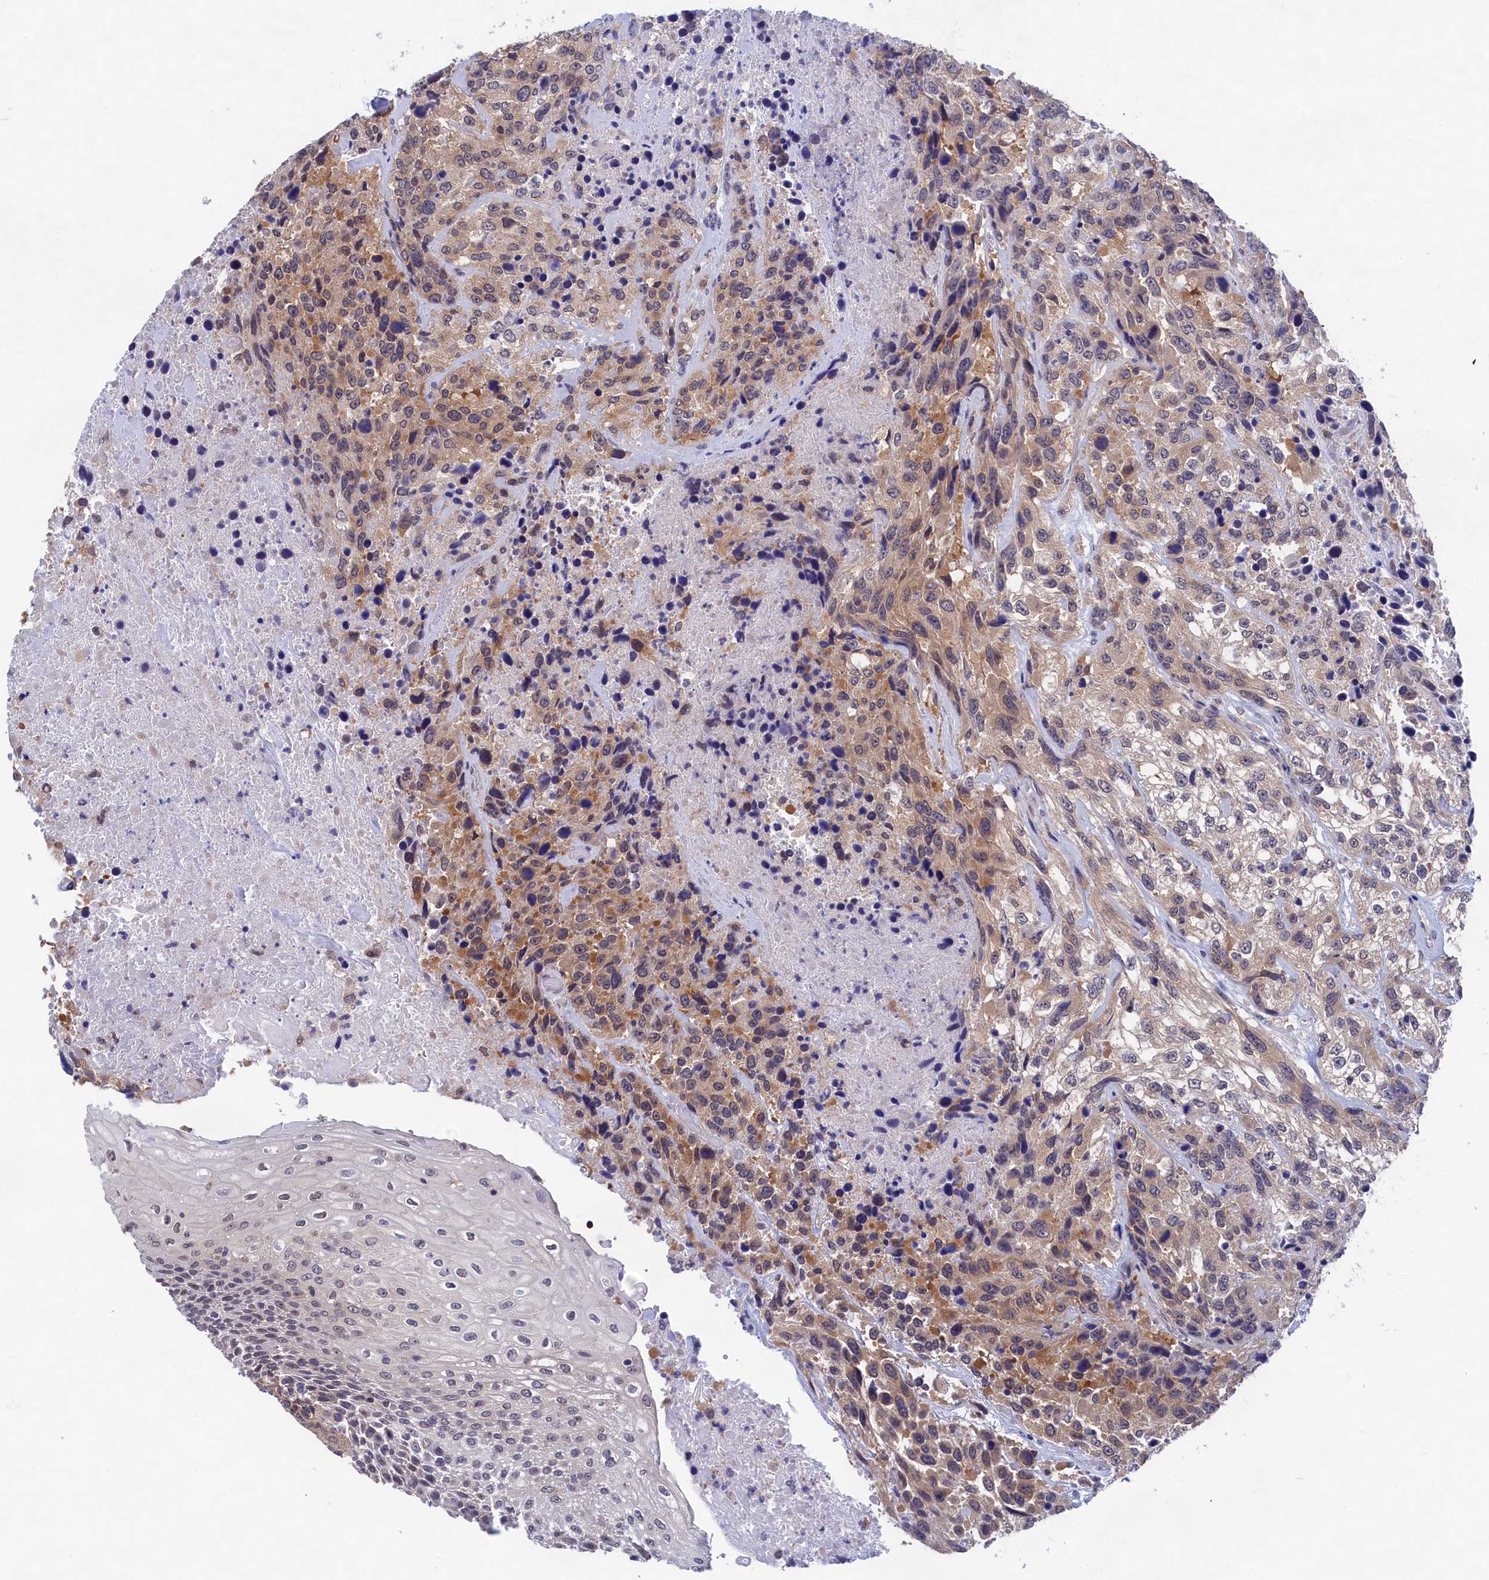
{"staining": {"intensity": "weak", "quantity": "25%-75%", "location": "cytoplasmic/membranous,nuclear"}, "tissue": "urothelial cancer", "cell_type": "Tumor cells", "image_type": "cancer", "snomed": [{"axis": "morphology", "description": "Urothelial carcinoma, High grade"}, {"axis": "topography", "description": "Urinary bladder"}], "caption": "The histopathology image shows immunohistochemical staining of urothelial cancer. There is weak cytoplasmic/membranous and nuclear staining is identified in approximately 25%-75% of tumor cells.", "gene": "PGP", "patient": {"sex": "female", "age": 70}}